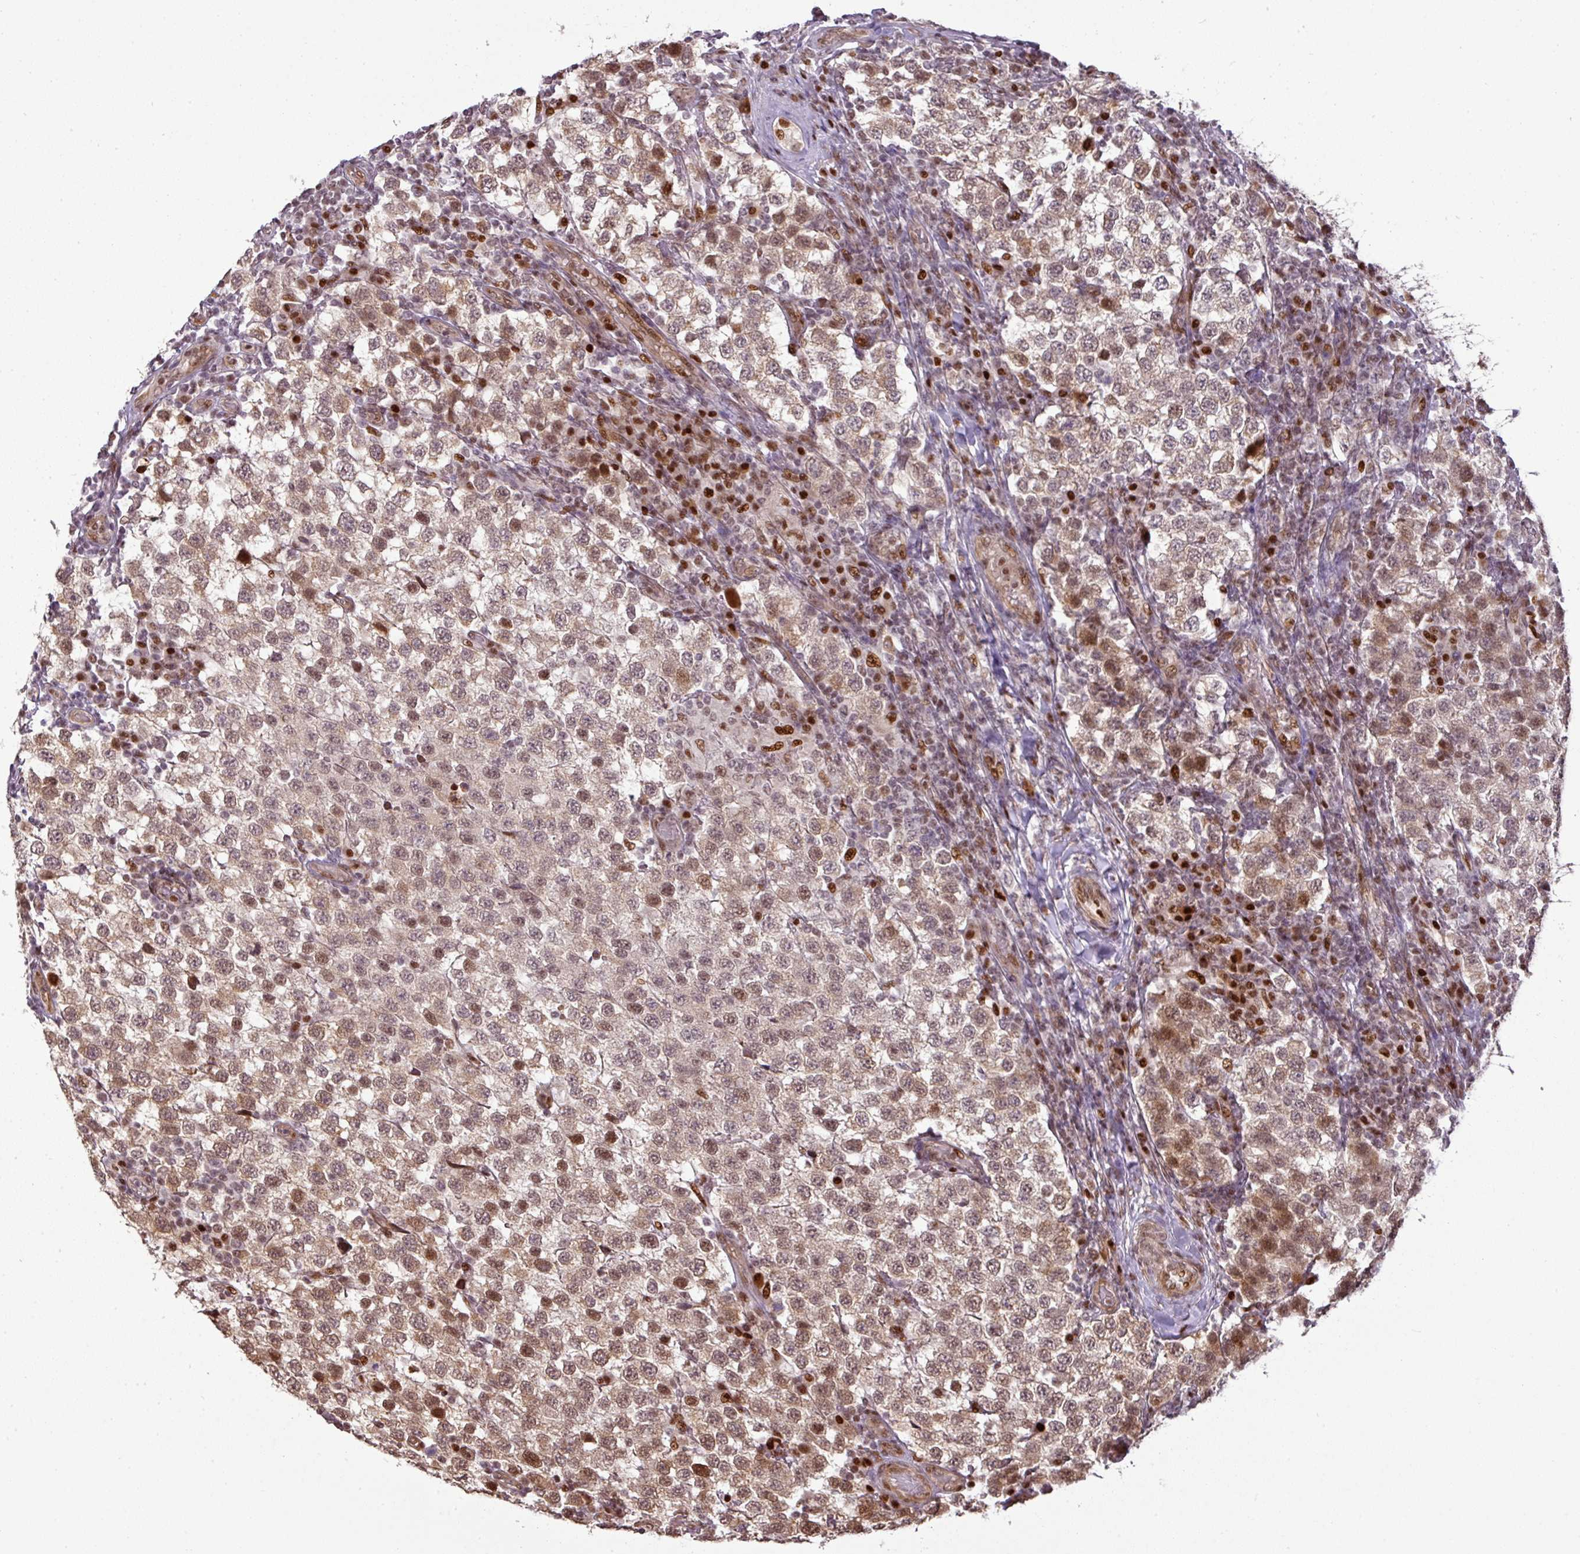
{"staining": {"intensity": "moderate", "quantity": ">75%", "location": "nuclear"}, "tissue": "testis cancer", "cell_type": "Tumor cells", "image_type": "cancer", "snomed": [{"axis": "morphology", "description": "Seminoma, NOS"}, {"axis": "topography", "description": "Testis"}], "caption": "A high-resolution image shows immunohistochemistry staining of testis cancer (seminoma), which displays moderate nuclear expression in about >75% of tumor cells.", "gene": "MYSM1", "patient": {"sex": "male", "age": 34}}